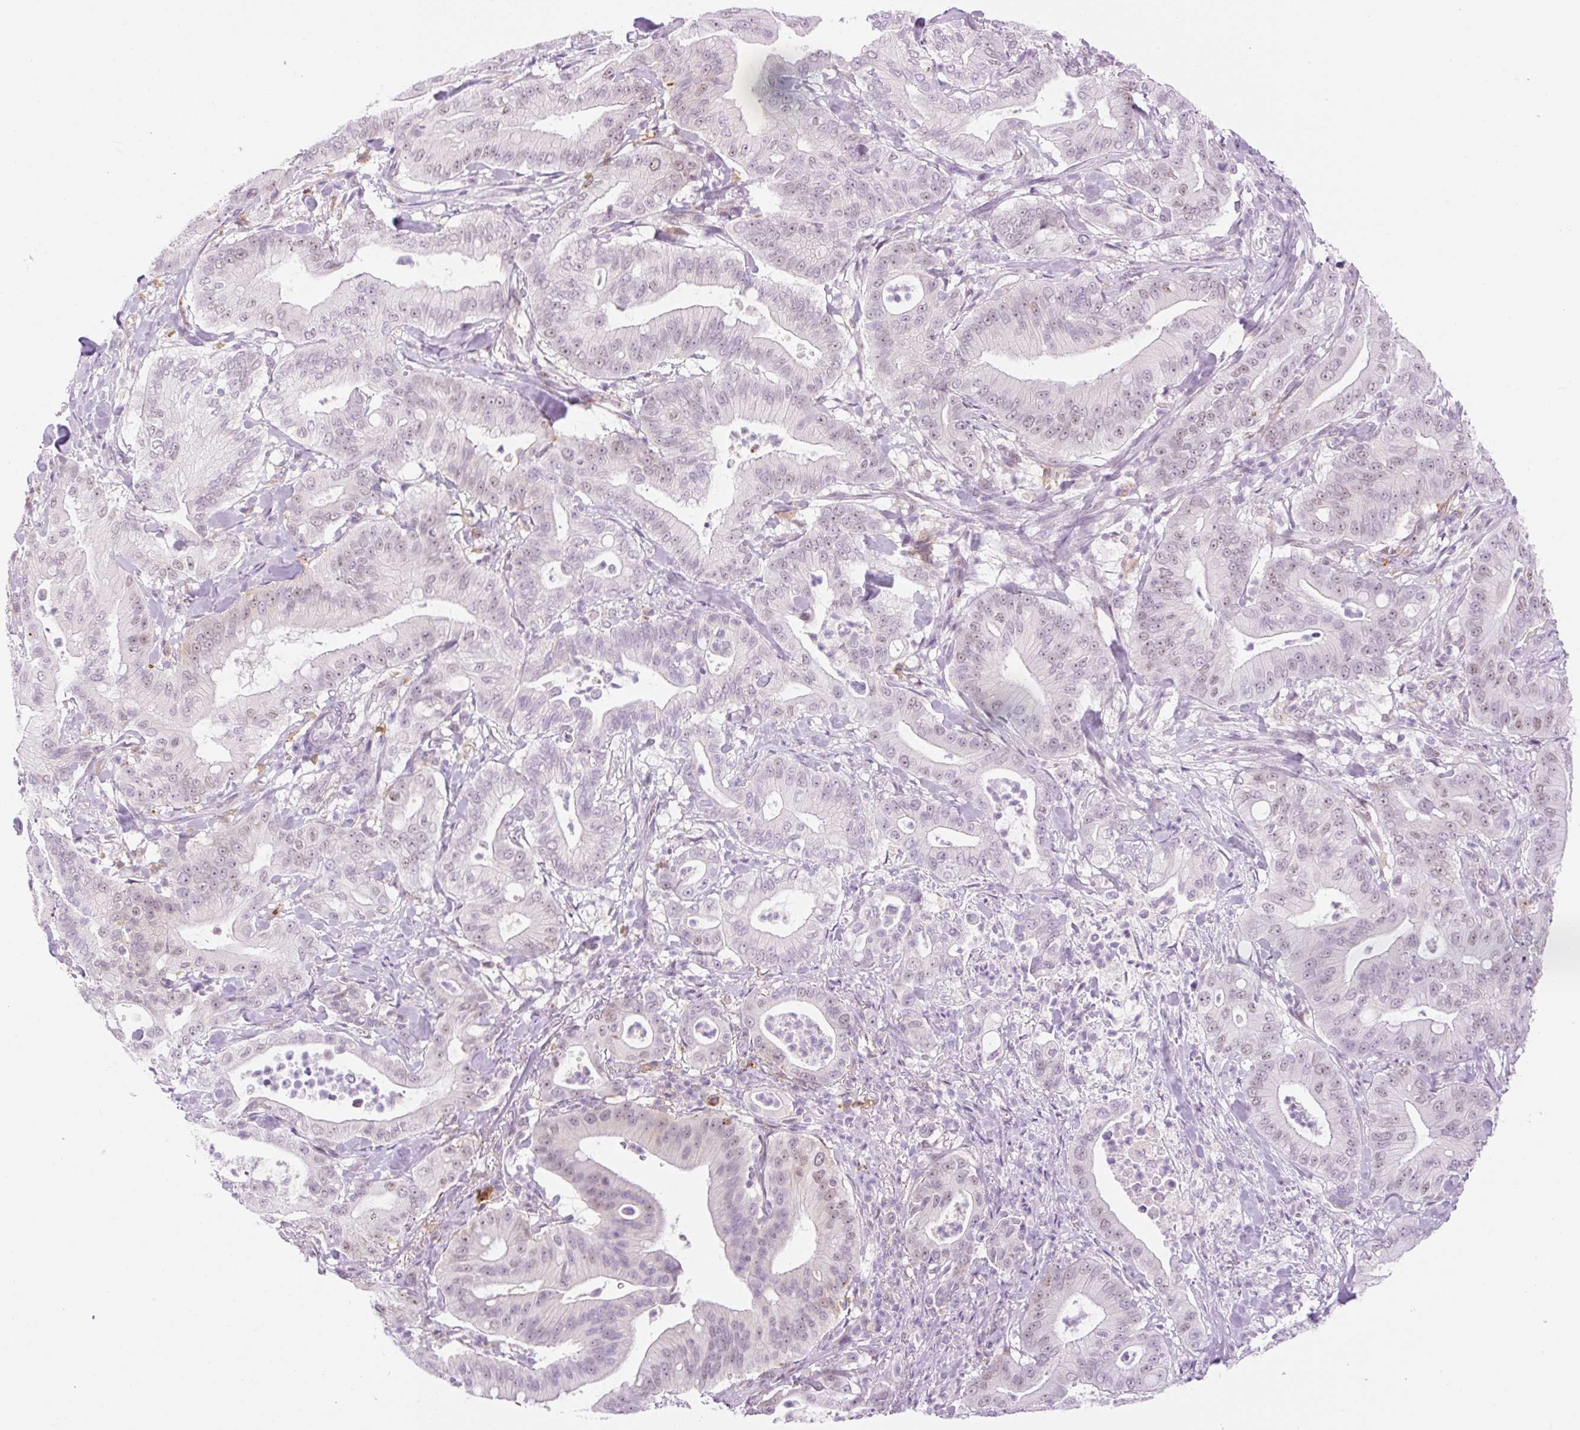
{"staining": {"intensity": "weak", "quantity": "<25%", "location": "nuclear"}, "tissue": "pancreatic cancer", "cell_type": "Tumor cells", "image_type": "cancer", "snomed": [{"axis": "morphology", "description": "Adenocarcinoma, NOS"}, {"axis": "topography", "description": "Pancreas"}], "caption": "An immunohistochemistry image of pancreatic cancer (adenocarcinoma) is shown. There is no staining in tumor cells of pancreatic cancer (adenocarcinoma).", "gene": "PALM3", "patient": {"sex": "male", "age": 71}}